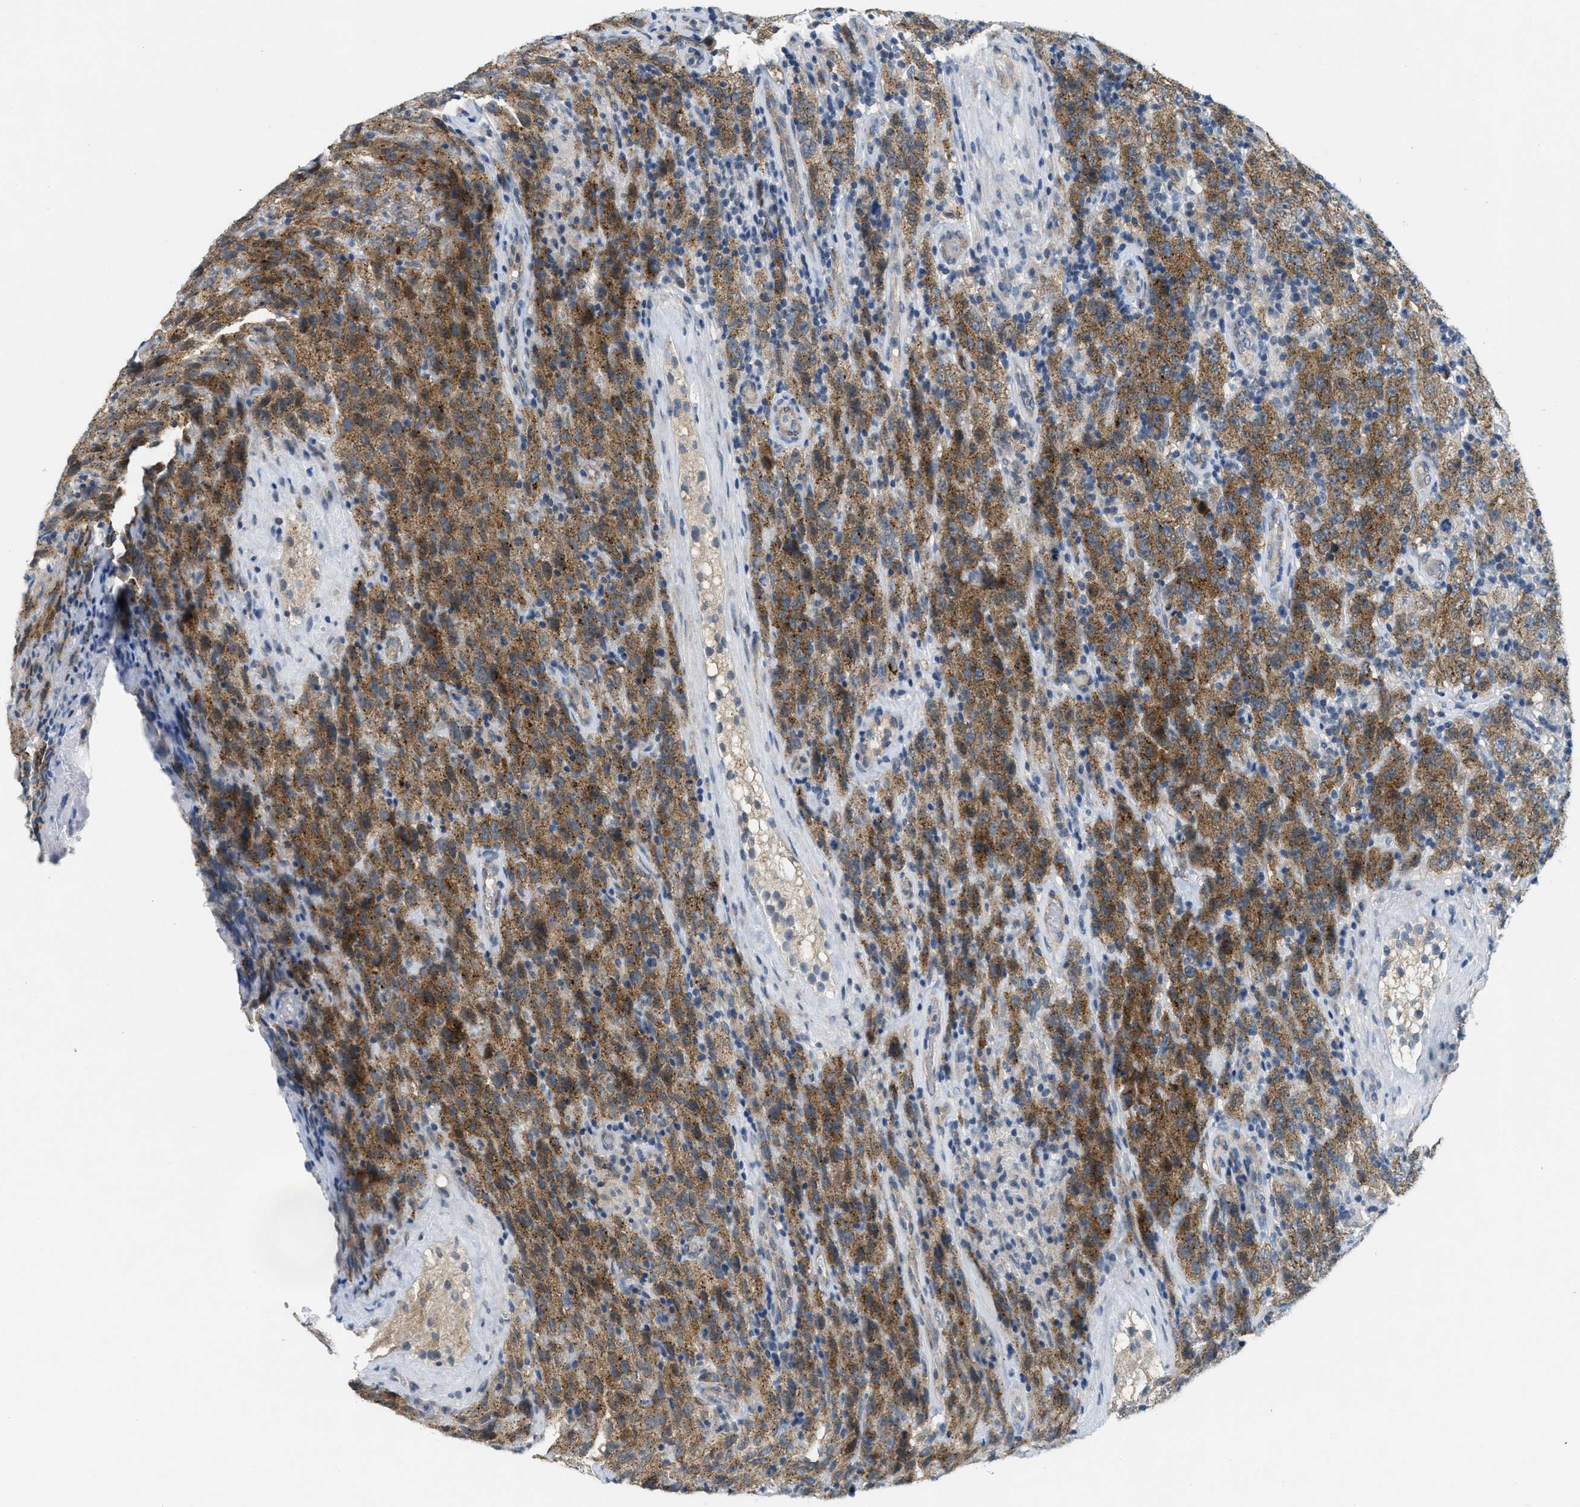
{"staining": {"intensity": "moderate", "quantity": ">75%", "location": "cytoplasmic/membranous"}, "tissue": "testis cancer", "cell_type": "Tumor cells", "image_type": "cancer", "snomed": [{"axis": "morphology", "description": "Seminoma, NOS"}, {"axis": "topography", "description": "Testis"}], "caption": "A brown stain shows moderate cytoplasmic/membranous positivity of a protein in testis cancer (seminoma) tumor cells.", "gene": "ZFYVE9", "patient": {"sex": "male", "age": 52}}